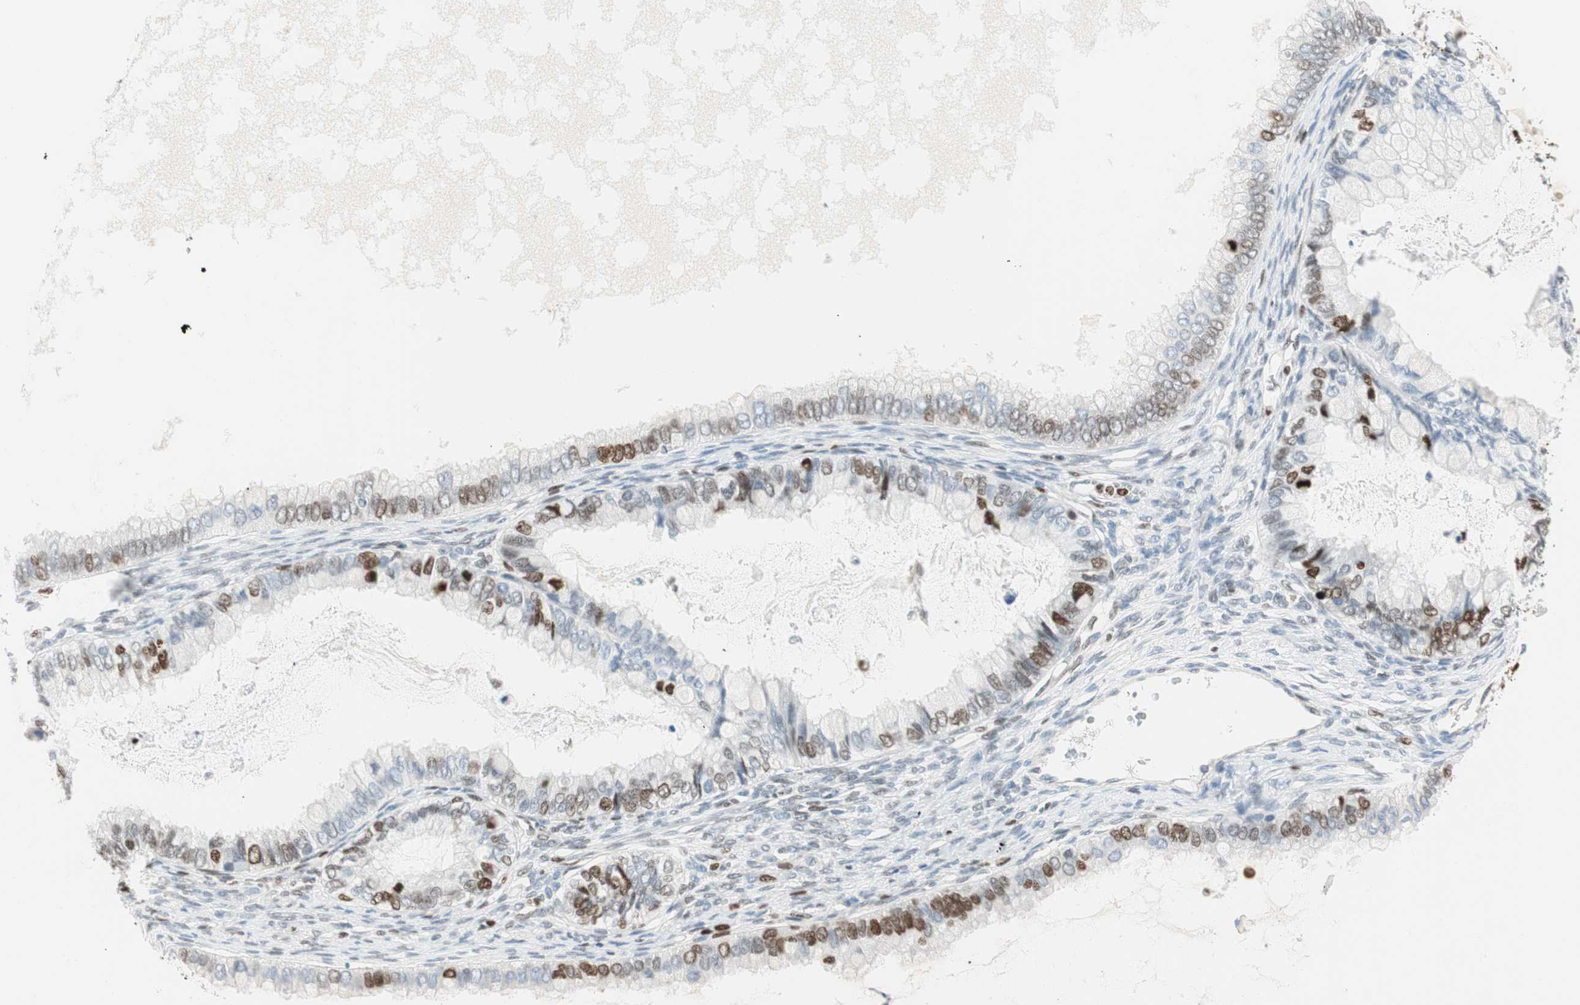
{"staining": {"intensity": "moderate", "quantity": "25%-75%", "location": "nuclear"}, "tissue": "ovarian cancer", "cell_type": "Tumor cells", "image_type": "cancer", "snomed": [{"axis": "morphology", "description": "Cystadenocarcinoma, mucinous, NOS"}, {"axis": "topography", "description": "Ovary"}], "caption": "Ovarian mucinous cystadenocarcinoma tissue exhibits moderate nuclear expression in about 25%-75% of tumor cells, visualized by immunohistochemistry.", "gene": "EZH2", "patient": {"sex": "female", "age": 80}}